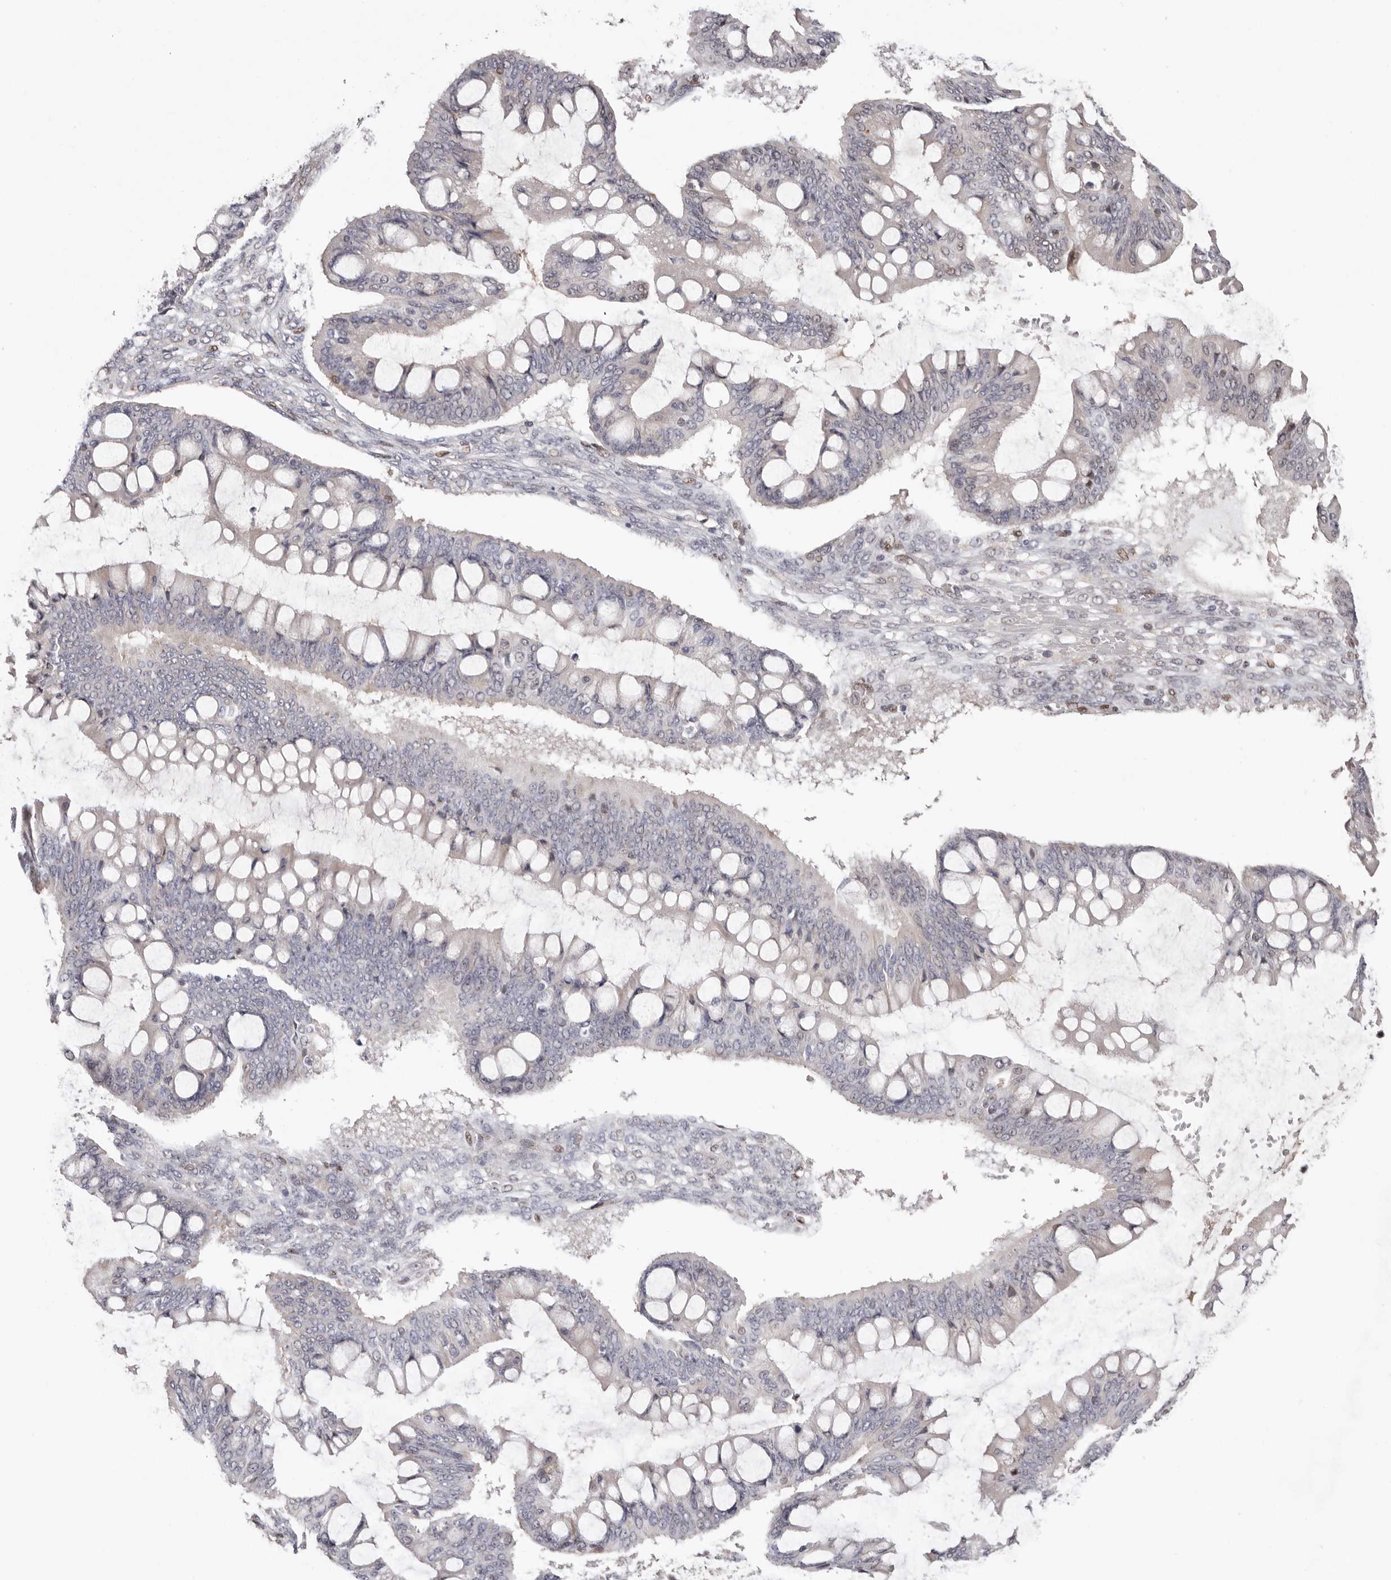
{"staining": {"intensity": "negative", "quantity": "none", "location": "none"}, "tissue": "ovarian cancer", "cell_type": "Tumor cells", "image_type": "cancer", "snomed": [{"axis": "morphology", "description": "Cystadenocarcinoma, mucinous, NOS"}, {"axis": "topography", "description": "Ovary"}], "caption": "An immunohistochemistry photomicrograph of ovarian cancer is shown. There is no staining in tumor cells of ovarian cancer. Brightfield microscopy of immunohistochemistry (IHC) stained with DAB (3,3'-diaminobenzidine) (brown) and hematoxylin (blue), captured at high magnification.", "gene": "SMAD7", "patient": {"sex": "female", "age": 73}}